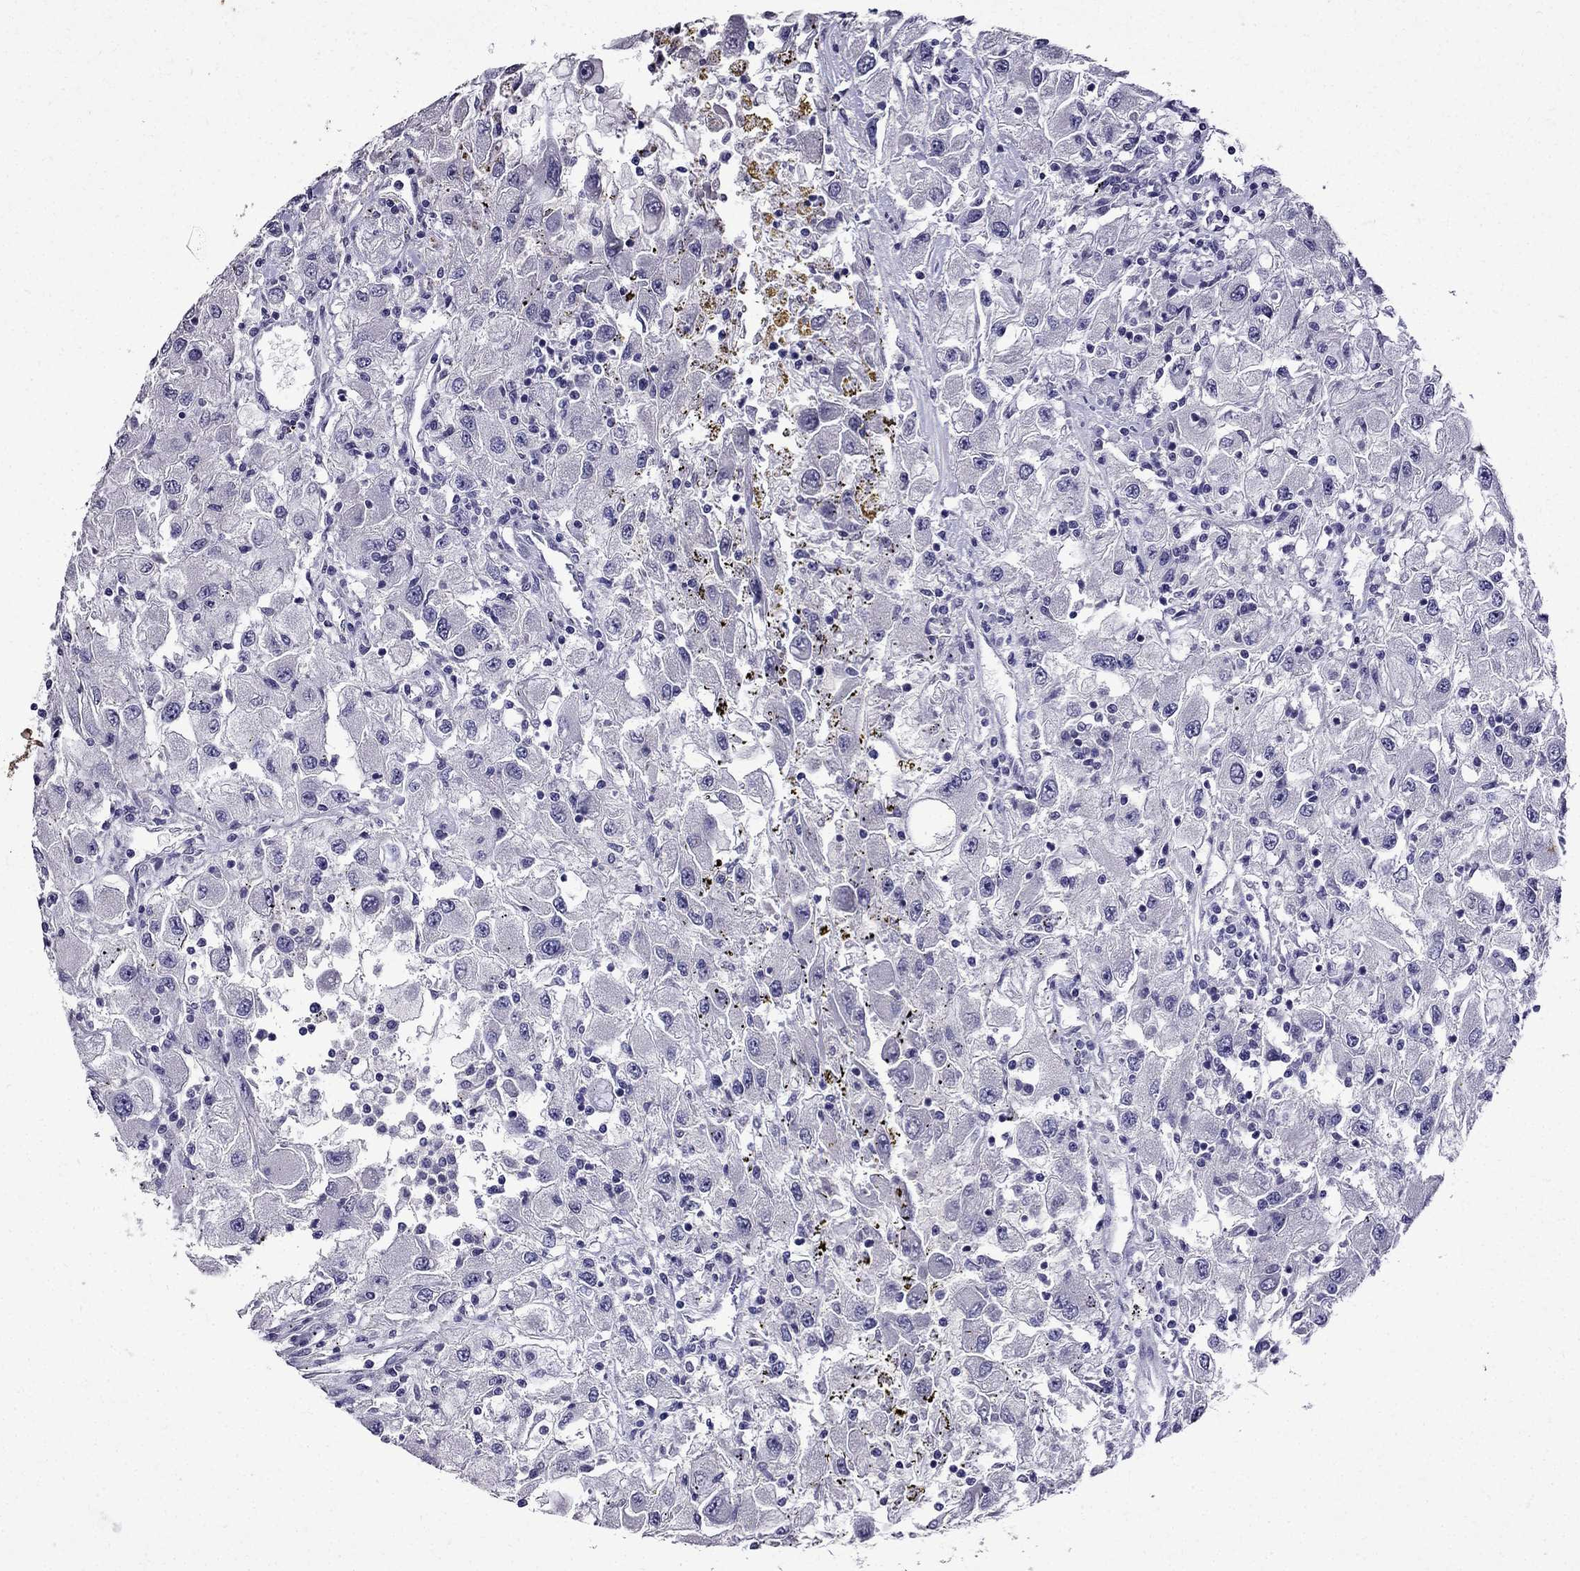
{"staining": {"intensity": "negative", "quantity": "none", "location": "none"}, "tissue": "renal cancer", "cell_type": "Tumor cells", "image_type": "cancer", "snomed": [{"axis": "morphology", "description": "Adenocarcinoma, NOS"}, {"axis": "topography", "description": "Kidney"}], "caption": "DAB immunohistochemical staining of renal adenocarcinoma shows no significant staining in tumor cells.", "gene": "DNAH17", "patient": {"sex": "female", "age": 67}}